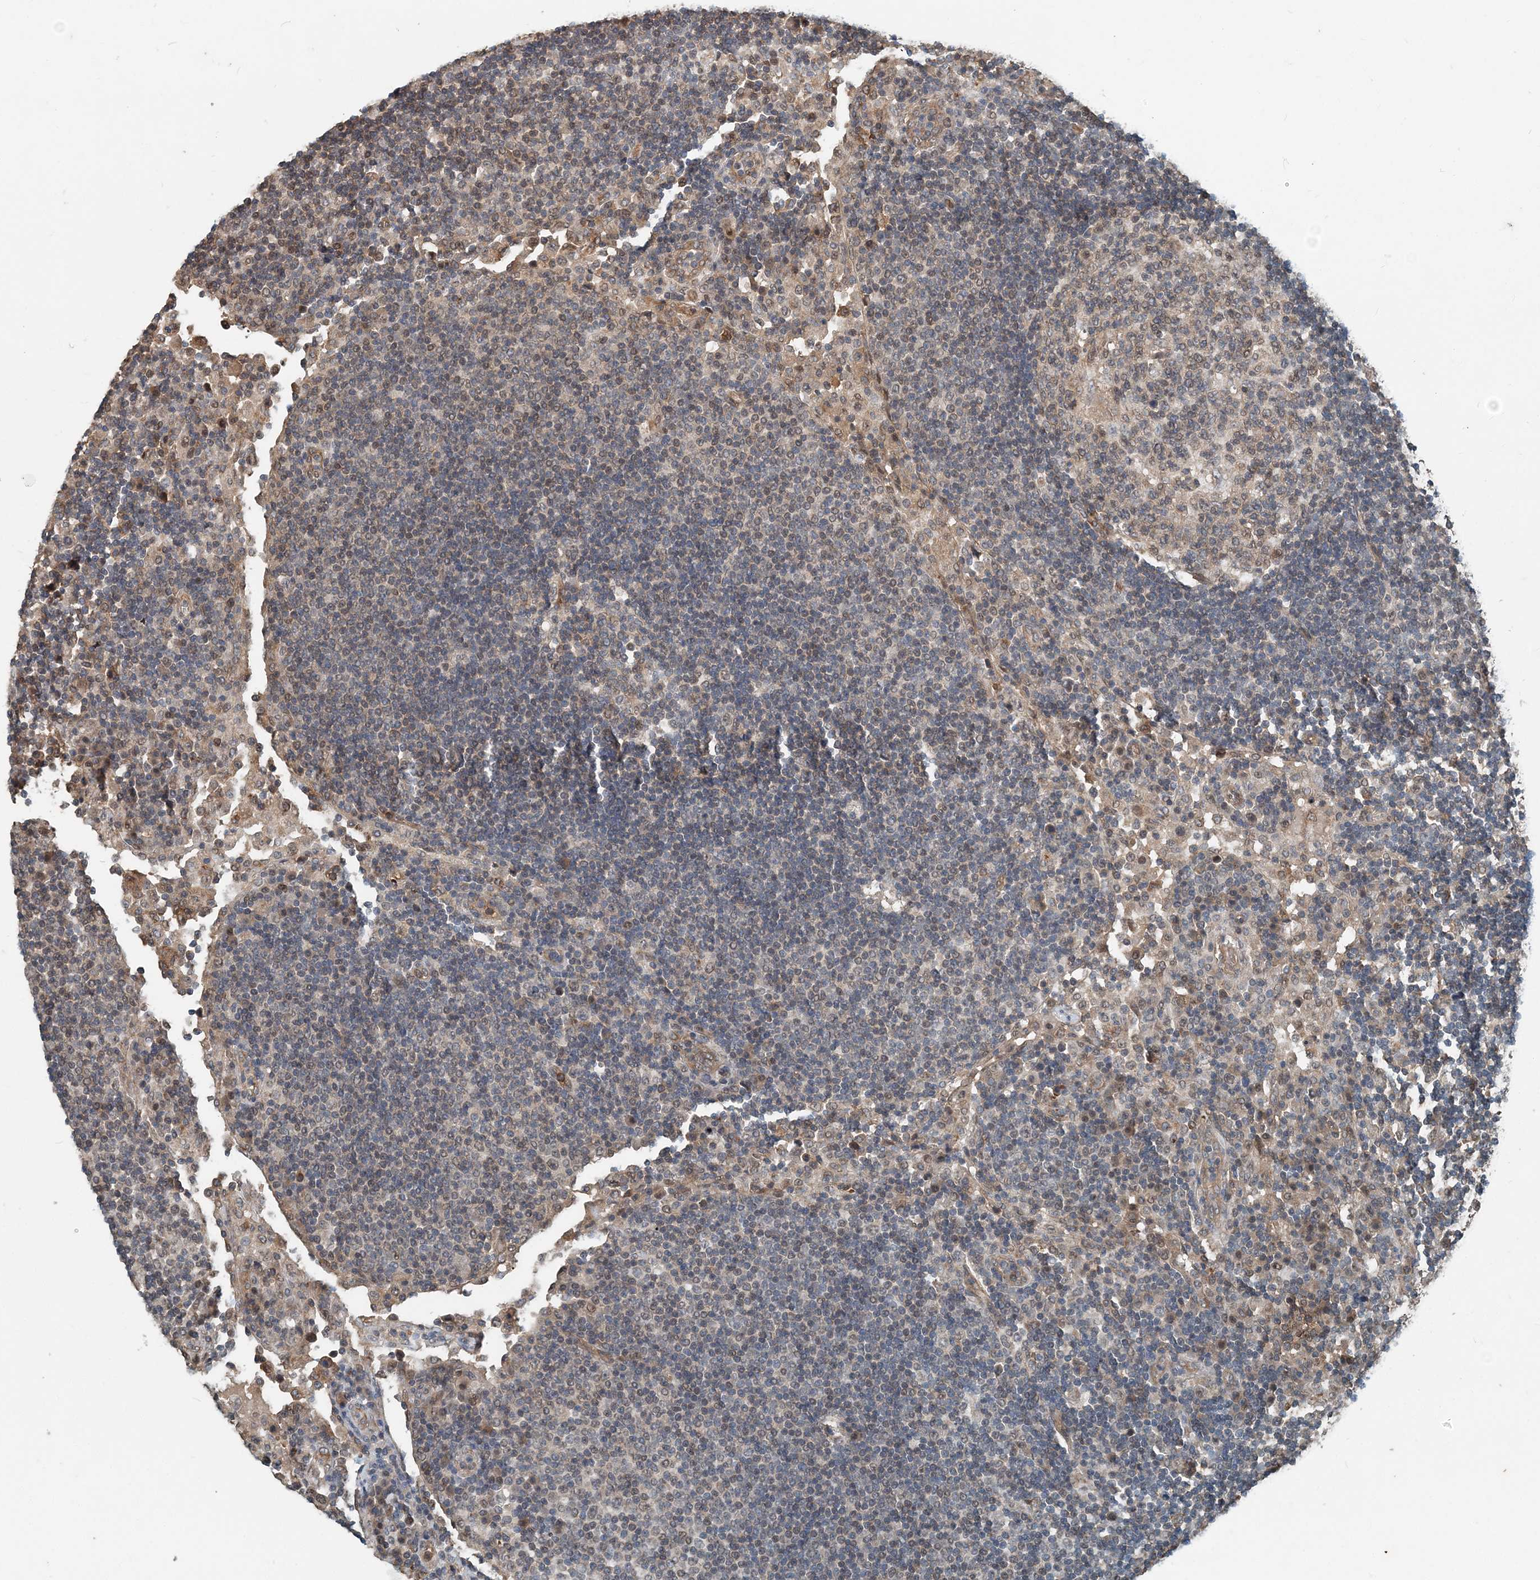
{"staining": {"intensity": "weak", "quantity": "25%-75%", "location": "cytoplasmic/membranous,nuclear"}, "tissue": "lymph node", "cell_type": "Germinal center cells", "image_type": "normal", "snomed": [{"axis": "morphology", "description": "Normal tissue, NOS"}, {"axis": "topography", "description": "Lymph node"}], "caption": "An immunohistochemistry photomicrograph of unremarkable tissue is shown. Protein staining in brown labels weak cytoplasmic/membranous,nuclear positivity in lymph node within germinal center cells.", "gene": "SMPD3", "patient": {"sex": "female", "age": 53}}